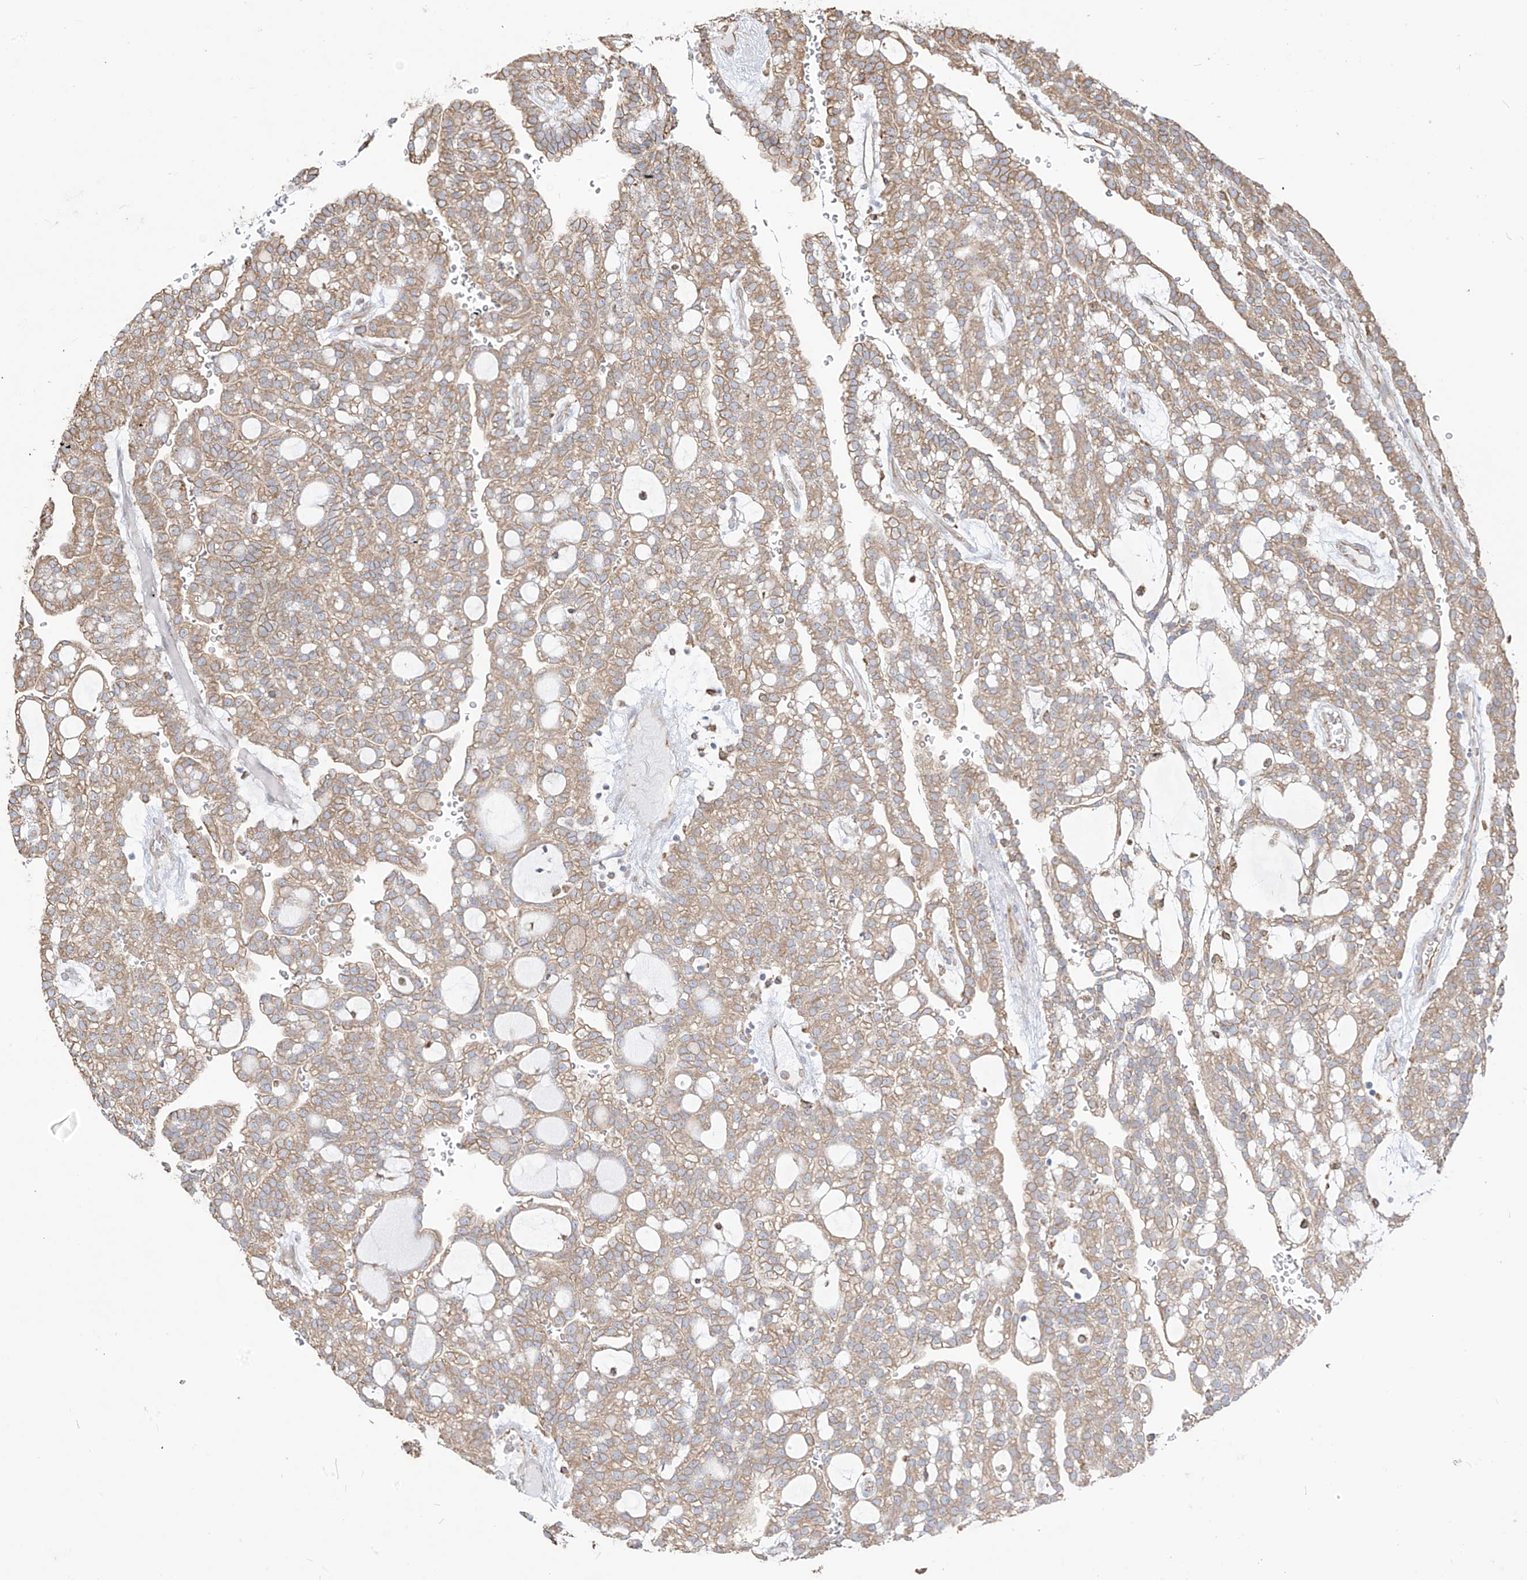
{"staining": {"intensity": "moderate", "quantity": ">75%", "location": "cytoplasmic/membranous"}, "tissue": "renal cancer", "cell_type": "Tumor cells", "image_type": "cancer", "snomed": [{"axis": "morphology", "description": "Adenocarcinoma, NOS"}, {"axis": "topography", "description": "Kidney"}], "caption": "The micrograph shows a brown stain indicating the presence of a protein in the cytoplasmic/membranous of tumor cells in renal adenocarcinoma.", "gene": "PDIA6", "patient": {"sex": "male", "age": 63}}